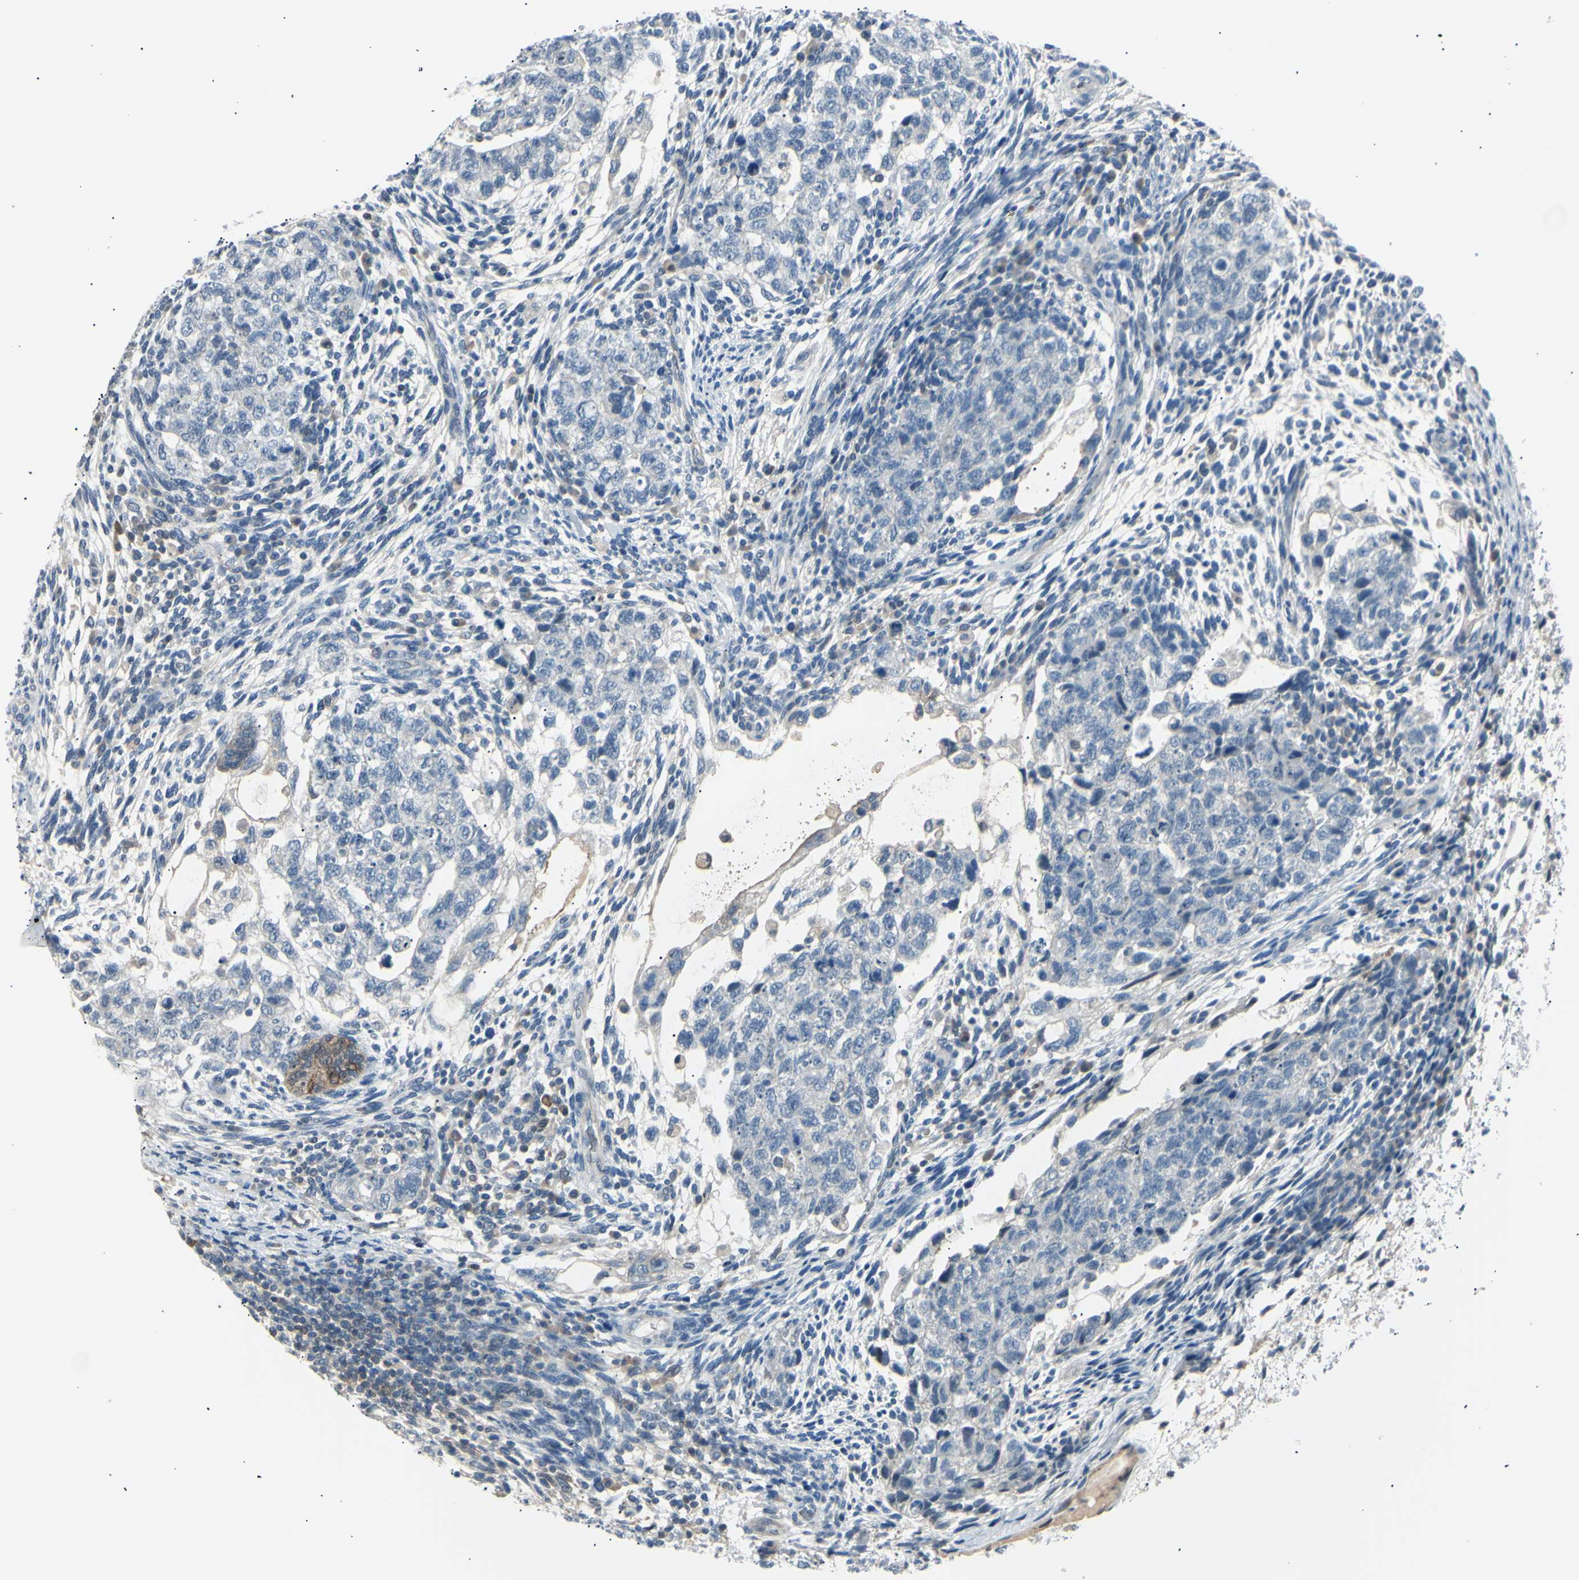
{"staining": {"intensity": "negative", "quantity": "none", "location": "none"}, "tissue": "testis cancer", "cell_type": "Tumor cells", "image_type": "cancer", "snomed": [{"axis": "morphology", "description": "Normal tissue, NOS"}, {"axis": "morphology", "description": "Carcinoma, Embryonal, NOS"}, {"axis": "topography", "description": "Testis"}], "caption": "Immunohistochemical staining of human embryonal carcinoma (testis) demonstrates no significant staining in tumor cells. (Stains: DAB immunohistochemistry (IHC) with hematoxylin counter stain, Microscopy: brightfield microscopy at high magnification).", "gene": "LHPP", "patient": {"sex": "male", "age": 36}}